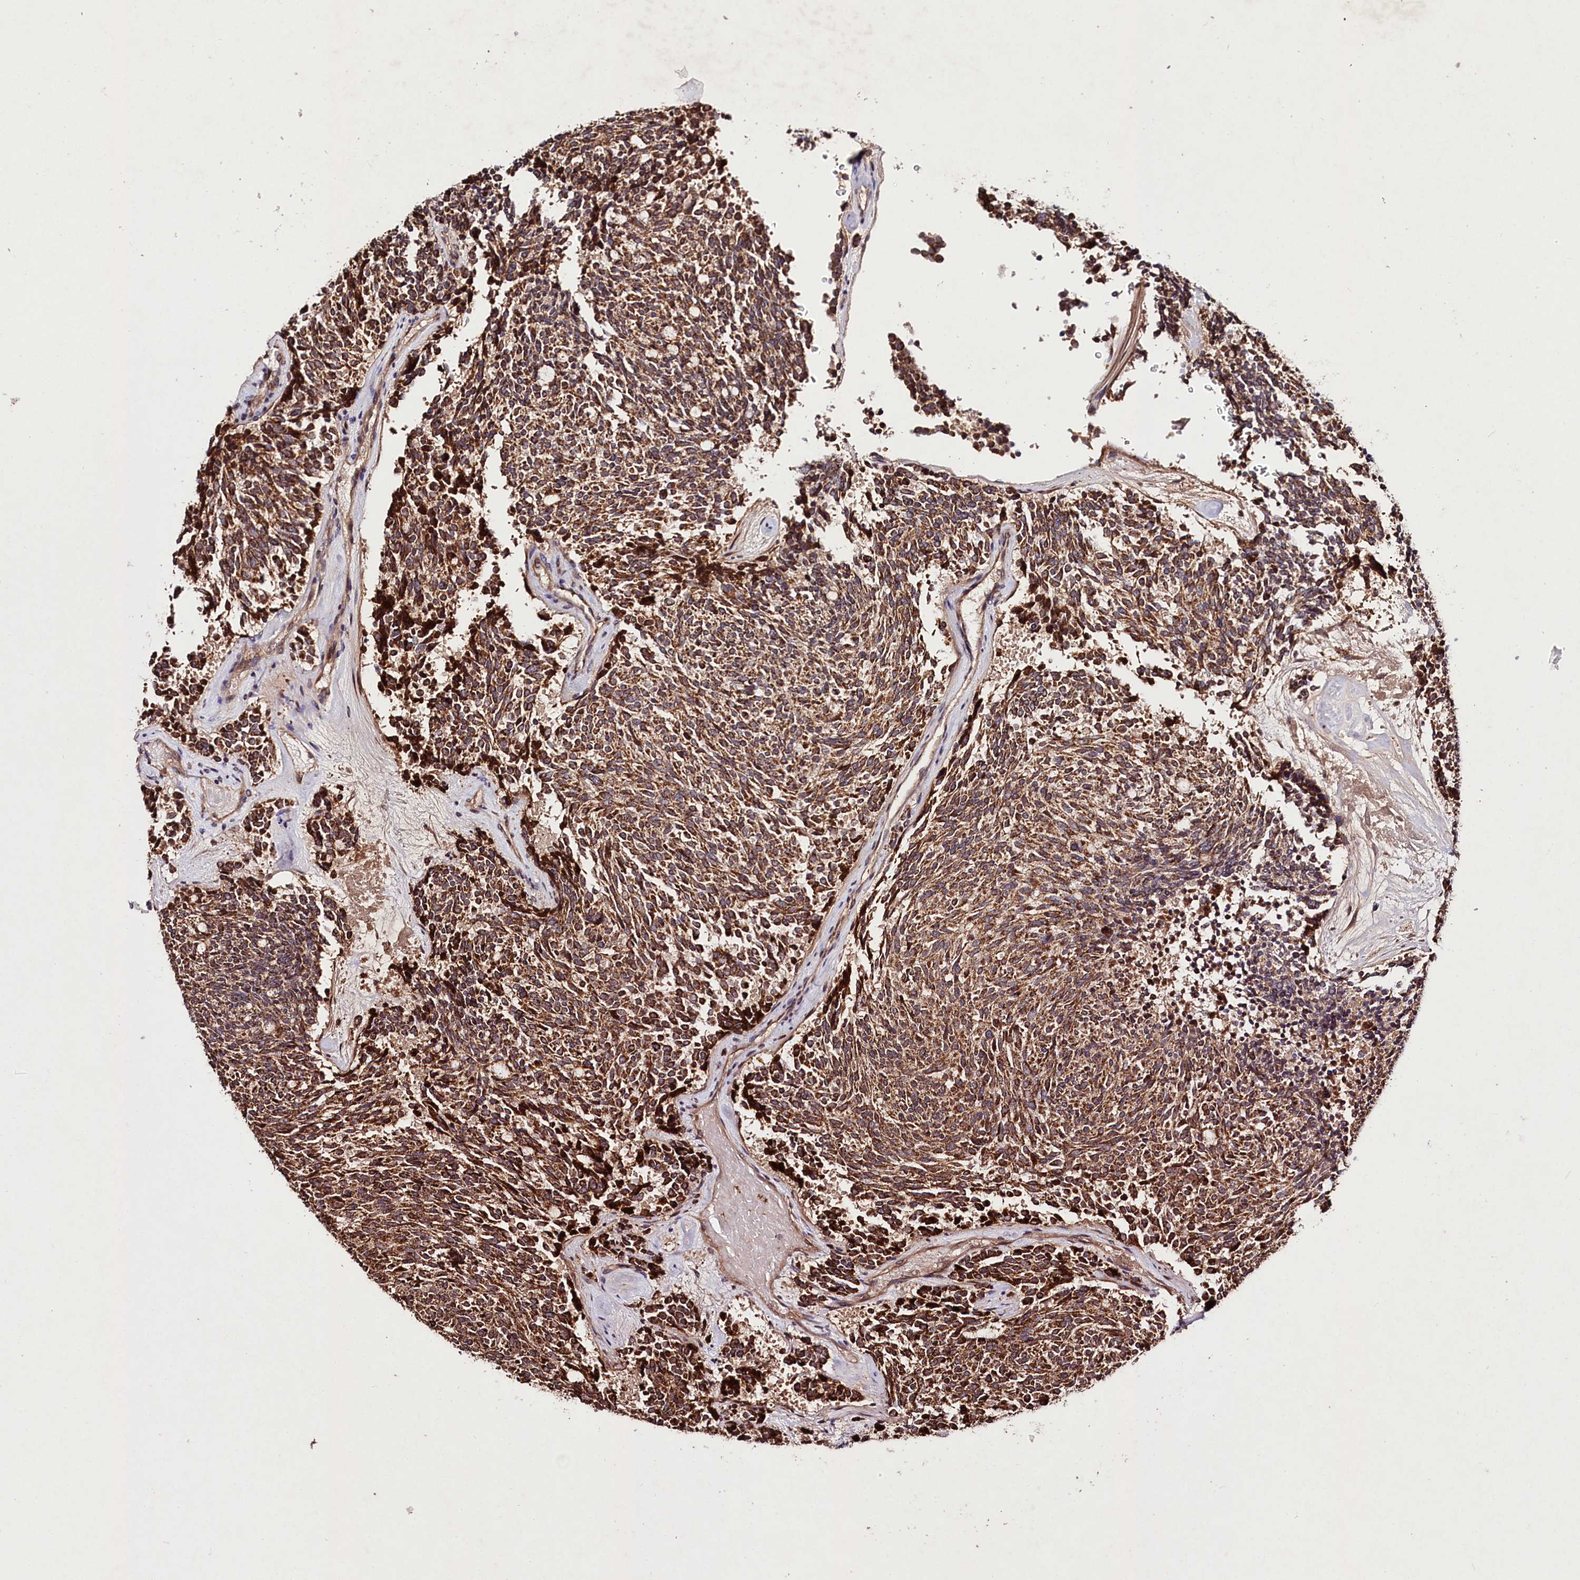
{"staining": {"intensity": "strong", "quantity": ">75%", "location": "cytoplasmic/membranous"}, "tissue": "carcinoid", "cell_type": "Tumor cells", "image_type": "cancer", "snomed": [{"axis": "morphology", "description": "Carcinoid, malignant, NOS"}, {"axis": "topography", "description": "Pancreas"}], "caption": "A brown stain highlights strong cytoplasmic/membranous staining of a protein in carcinoid (malignant) tumor cells.", "gene": "TNPO3", "patient": {"sex": "female", "age": 54}}